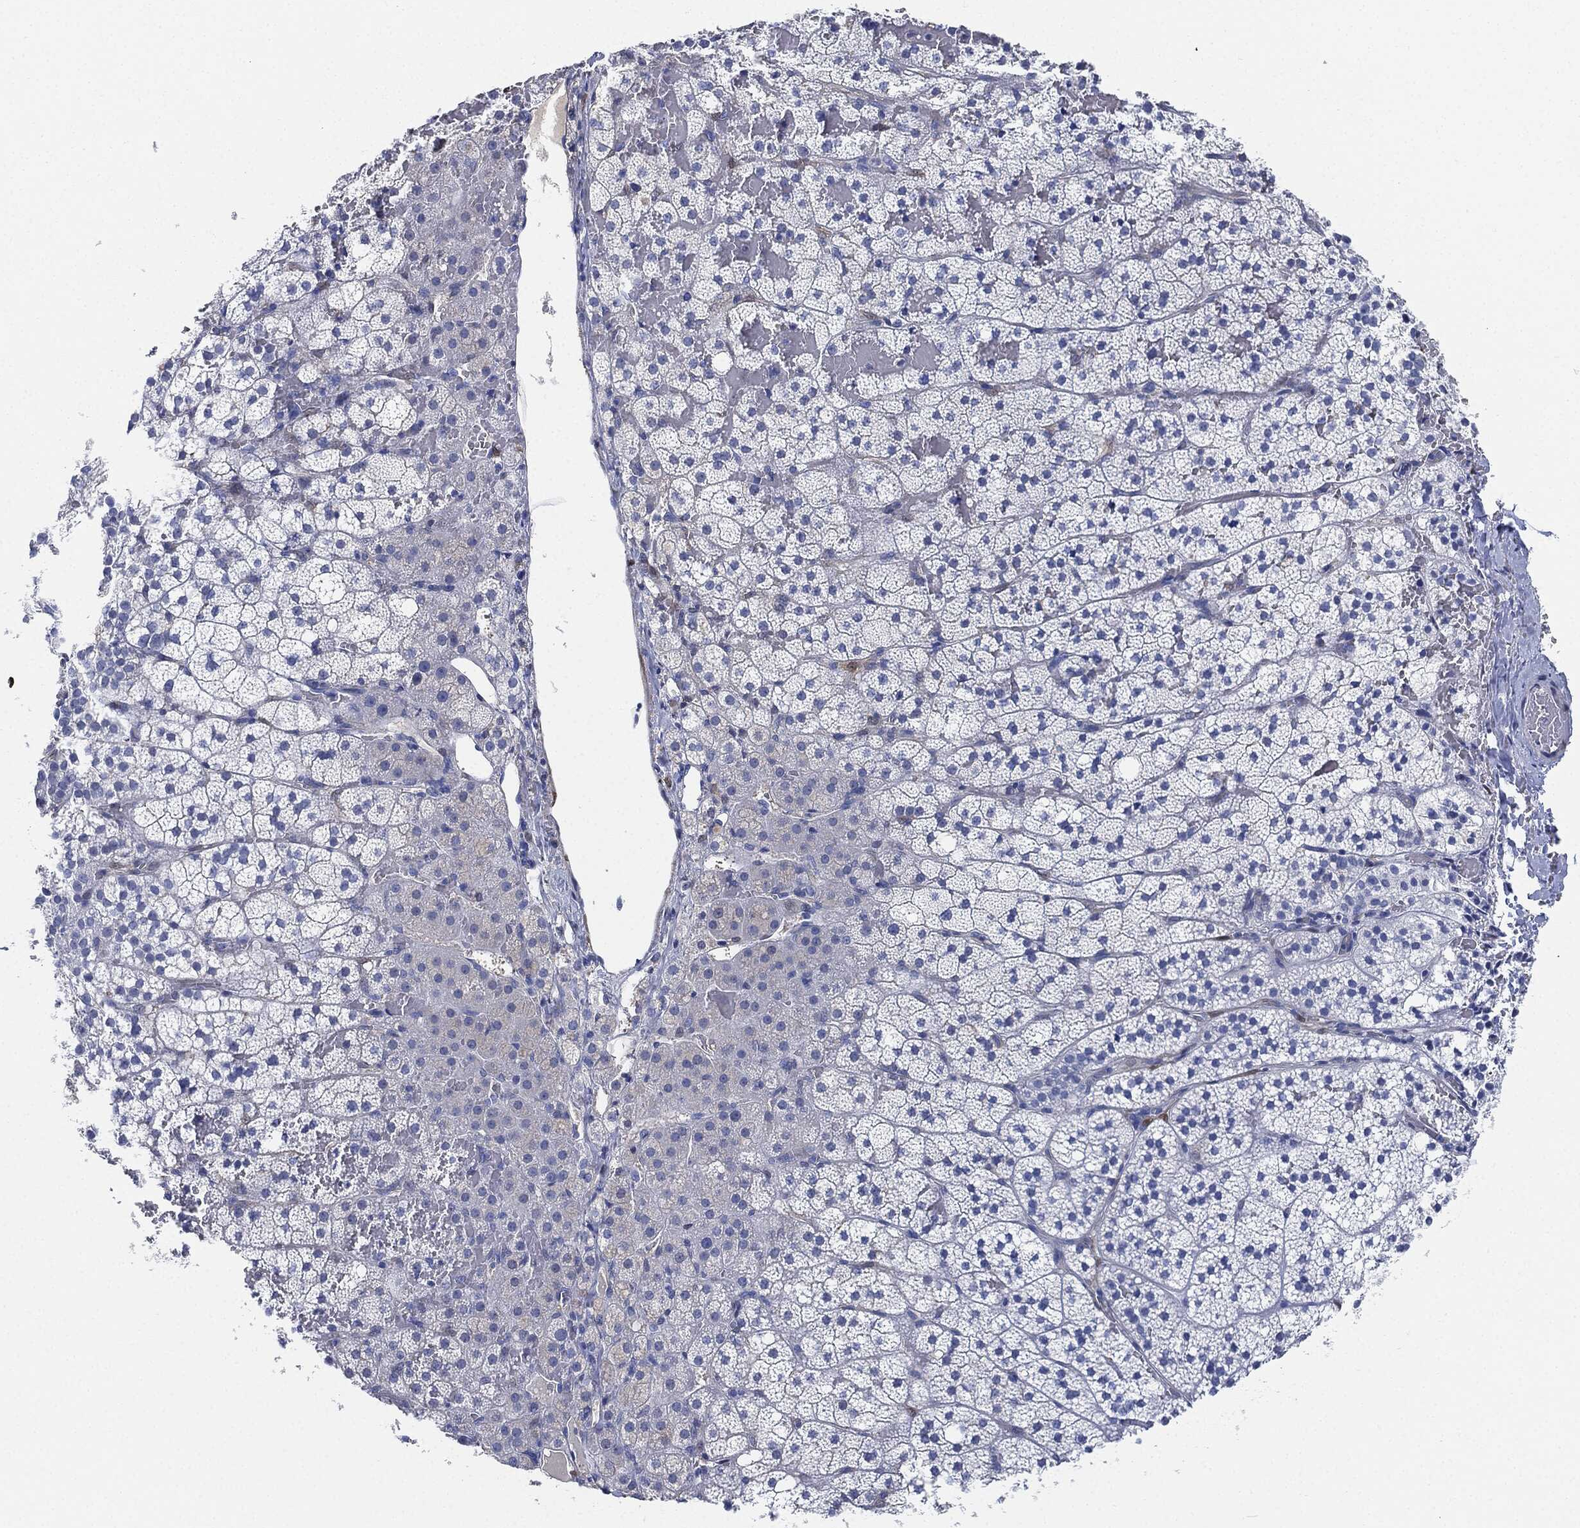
{"staining": {"intensity": "negative", "quantity": "none", "location": "none"}, "tissue": "adrenal gland", "cell_type": "Glandular cells", "image_type": "normal", "snomed": [{"axis": "morphology", "description": "Normal tissue, NOS"}, {"axis": "topography", "description": "Adrenal gland"}], "caption": "The image demonstrates no significant positivity in glandular cells of adrenal gland.", "gene": "TAGLN", "patient": {"sex": "male", "age": 53}}